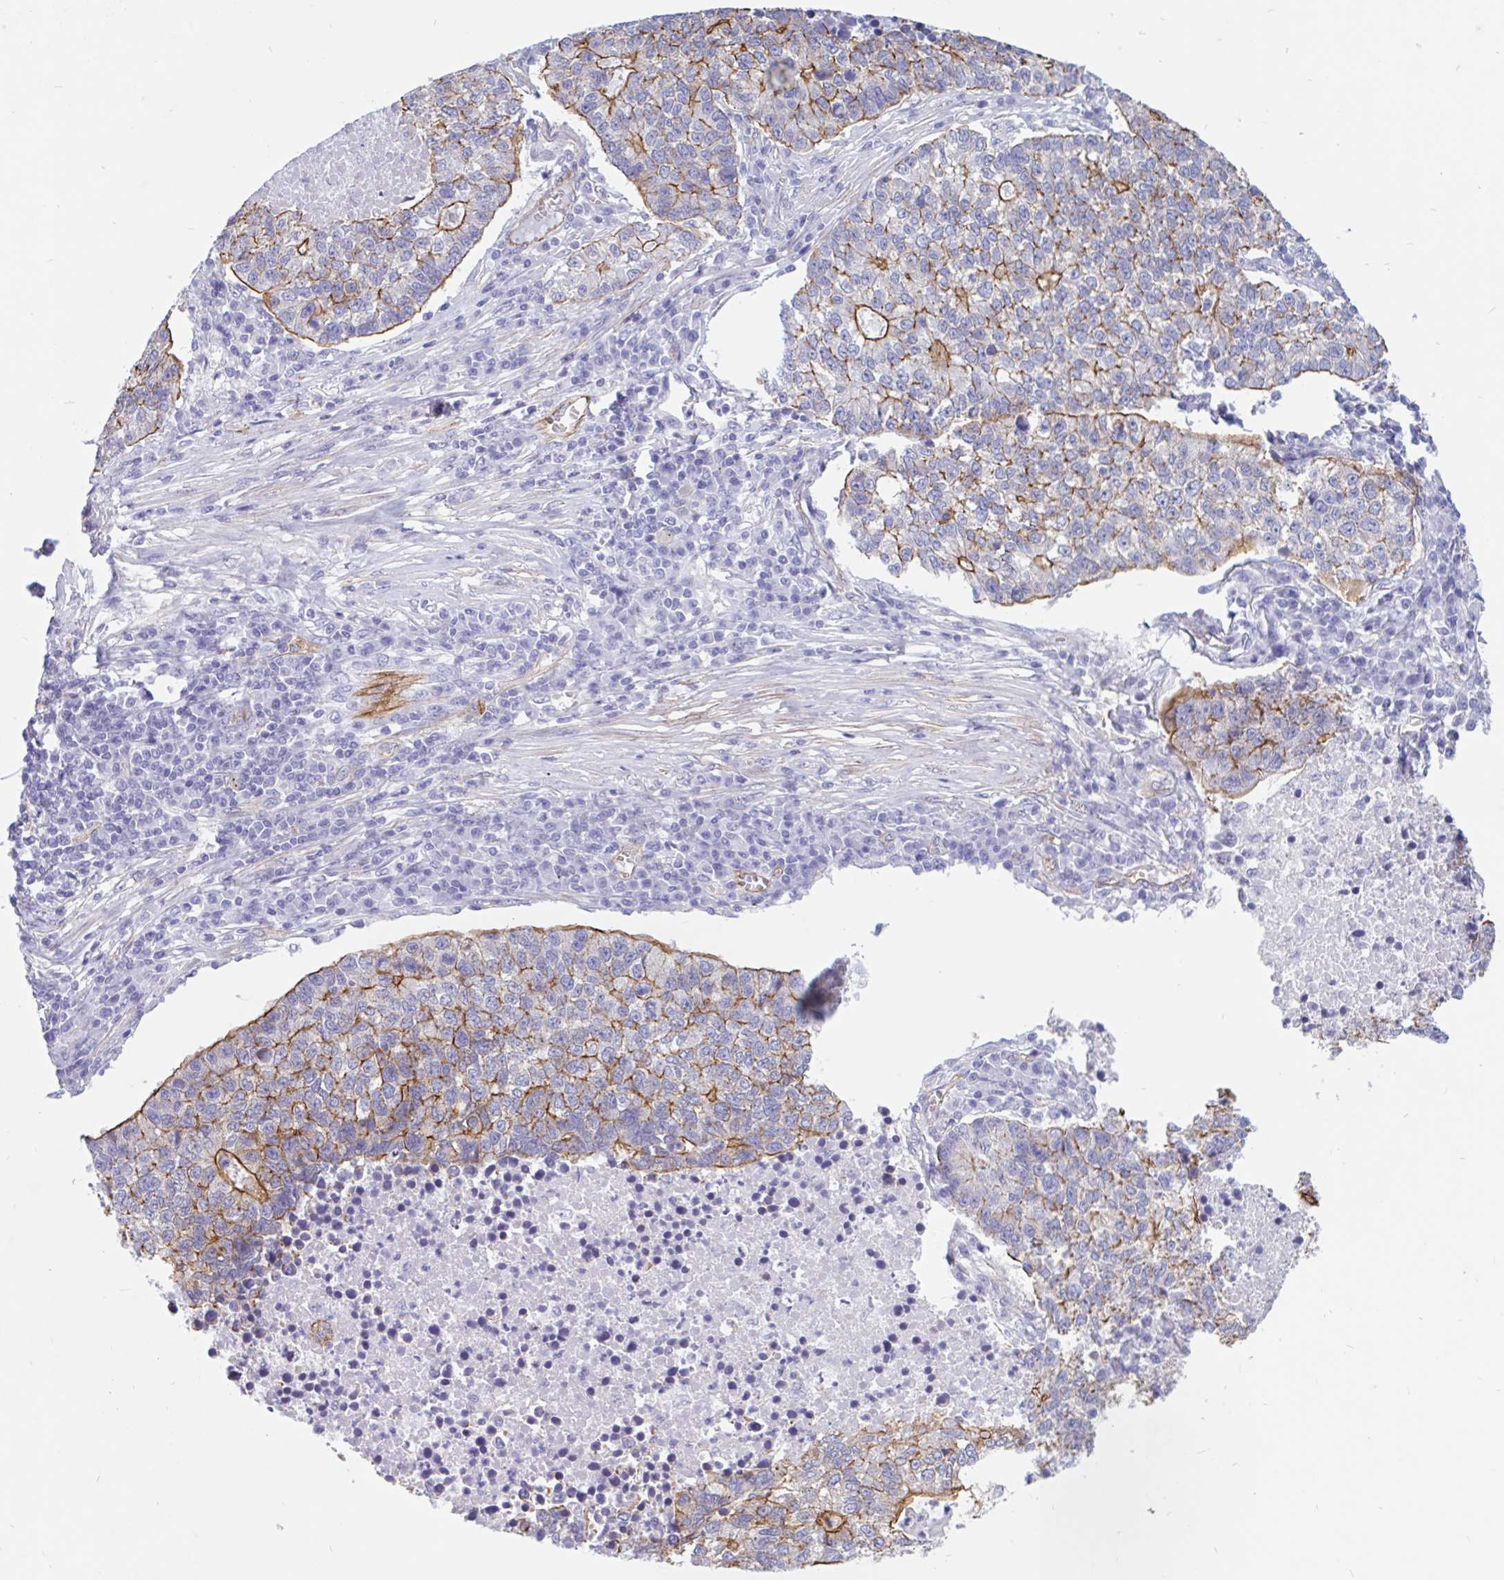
{"staining": {"intensity": "moderate", "quantity": "25%-75%", "location": "cytoplasmic/membranous"}, "tissue": "lung cancer", "cell_type": "Tumor cells", "image_type": "cancer", "snomed": [{"axis": "morphology", "description": "Adenocarcinoma, NOS"}, {"axis": "topography", "description": "Lung"}], "caption": "High-power microscopy captured an immunohistochemistry photomicrograph of lung adenocarcinoma, revealing moderate cytoplasmic/membranous positivity in about 25%-75% of tumor cells.", "gene": "LIMCH1", "patient": {"sex": "male", "age": 57}}